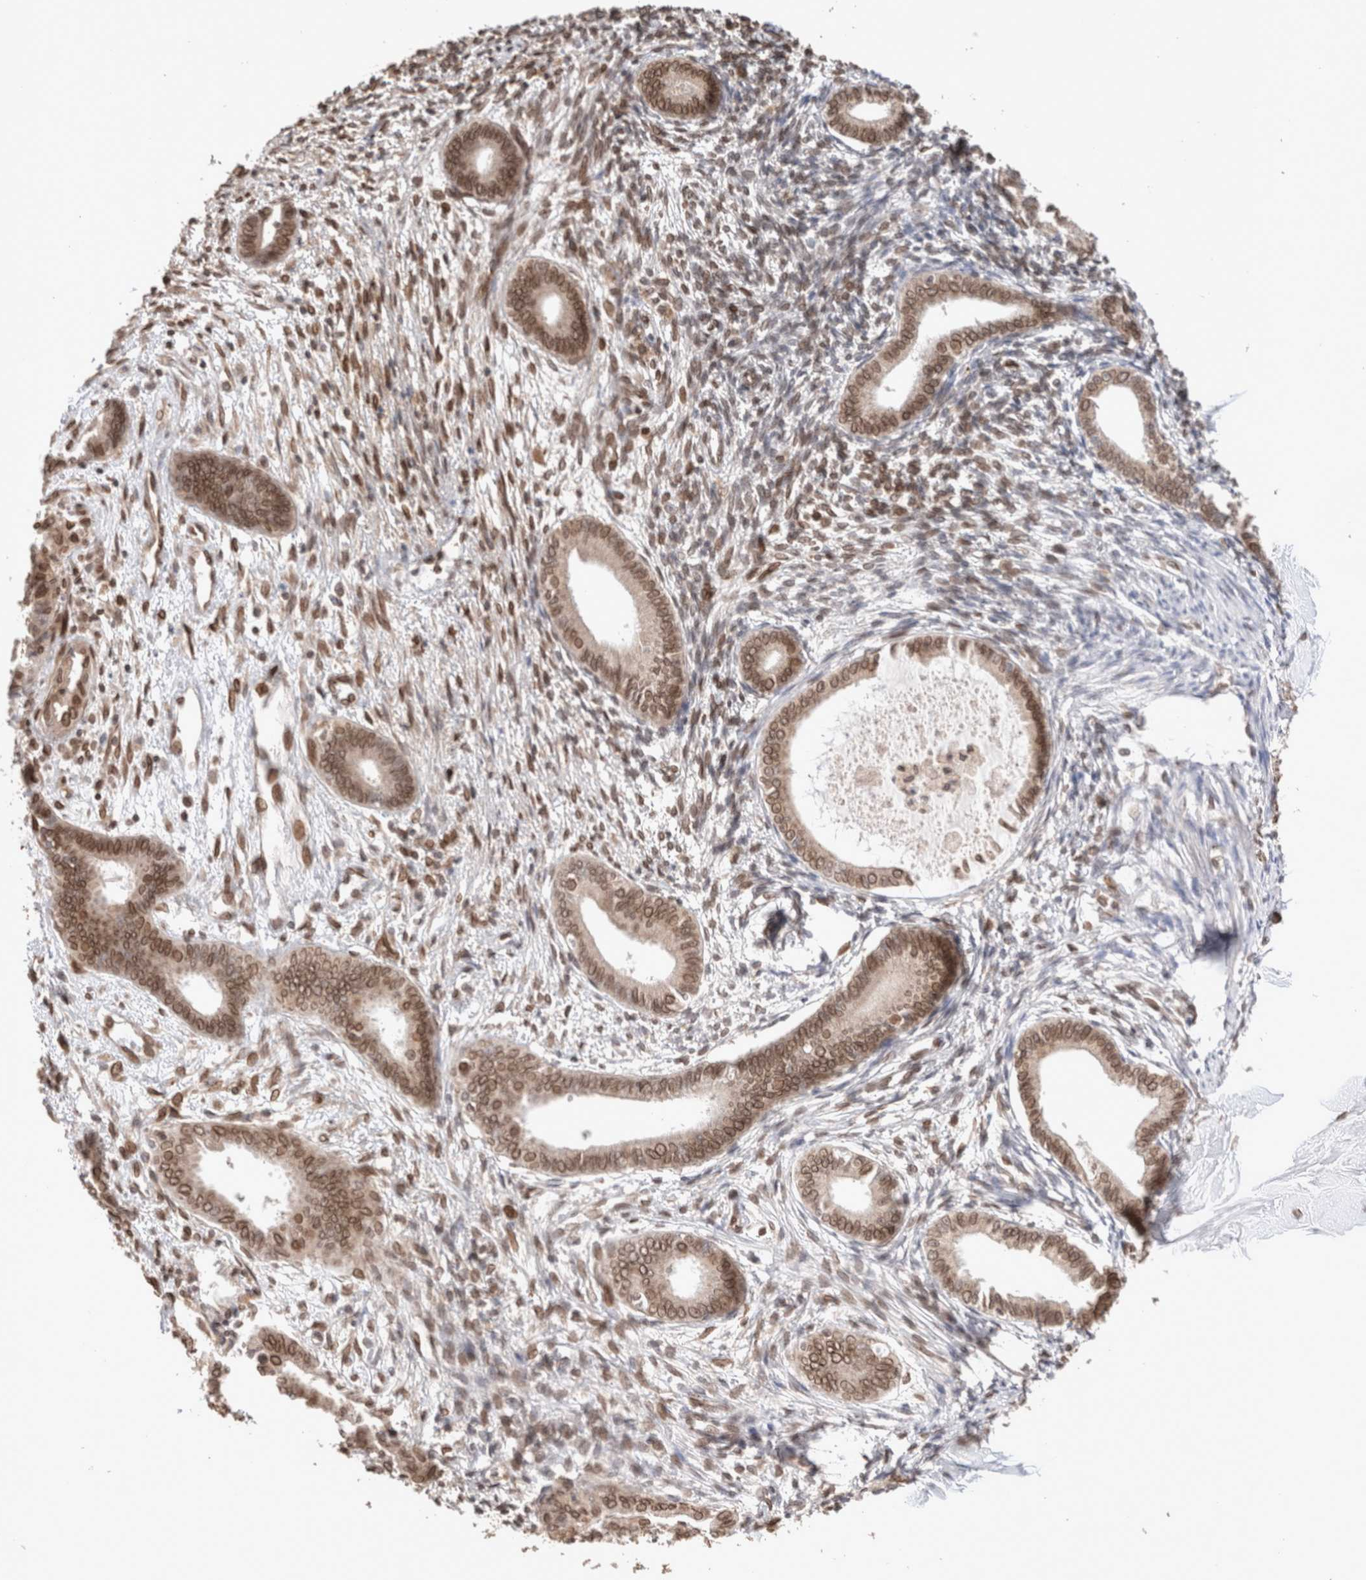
{"staining": {"intensity": "moderate", "quantity": "<25%", "location": "nuclear"}, "tissue": "endometrium", "cell_type": "Cells in endometrial stroma", "image_type": "normal", "snomed": [{"axis": "morphology", "description": "Normal tissue, NOS"}, {"axis": "topography", "description": "Endometrium"}], "caption": "Moderate nuclear staining for a protein is present in approximately <25% of cells in endometrial stroma of normal endometrium using immunohistochemistry.", "gene": "TPR", "patient": {"sex": "female", "age": 56}}